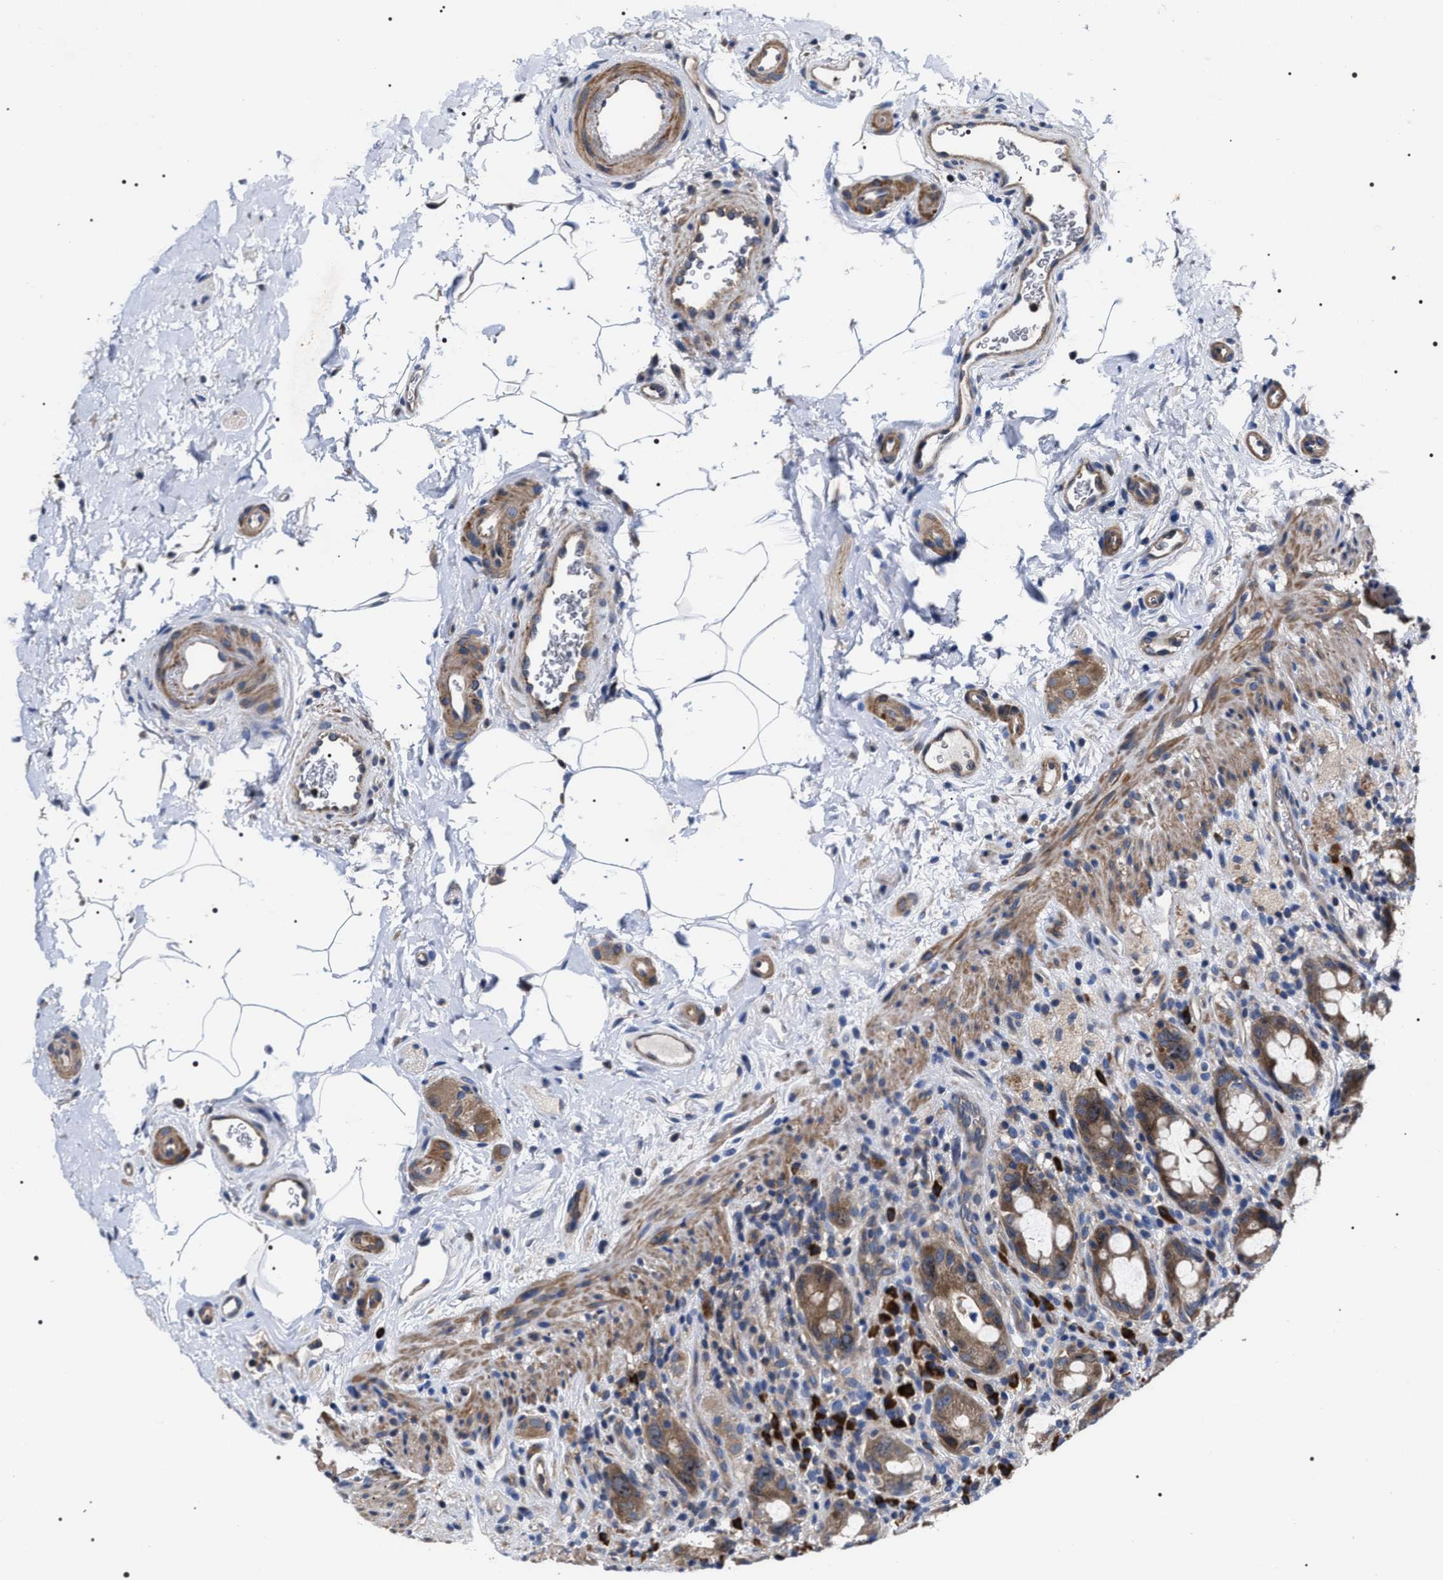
{"staining": {"intensity": "moderate", "quantity": ">75%", "location": "cytoplasmic/membranous"}, "tissue": "rectum", "cell_type": "Glandular cells", "image_type": "normal", "snomed": [{"axis": "morphology", "description": "Normal tissue, NOS"}, {"axis": "topography", "description": "Rectum"}], "caption": "Normal rectum exhibits moderate cytoplasmic/membranous staining in about >75% of glandular cells.", "gene": "MIS18A", "patient": {"sex": "male", "age": 44}}